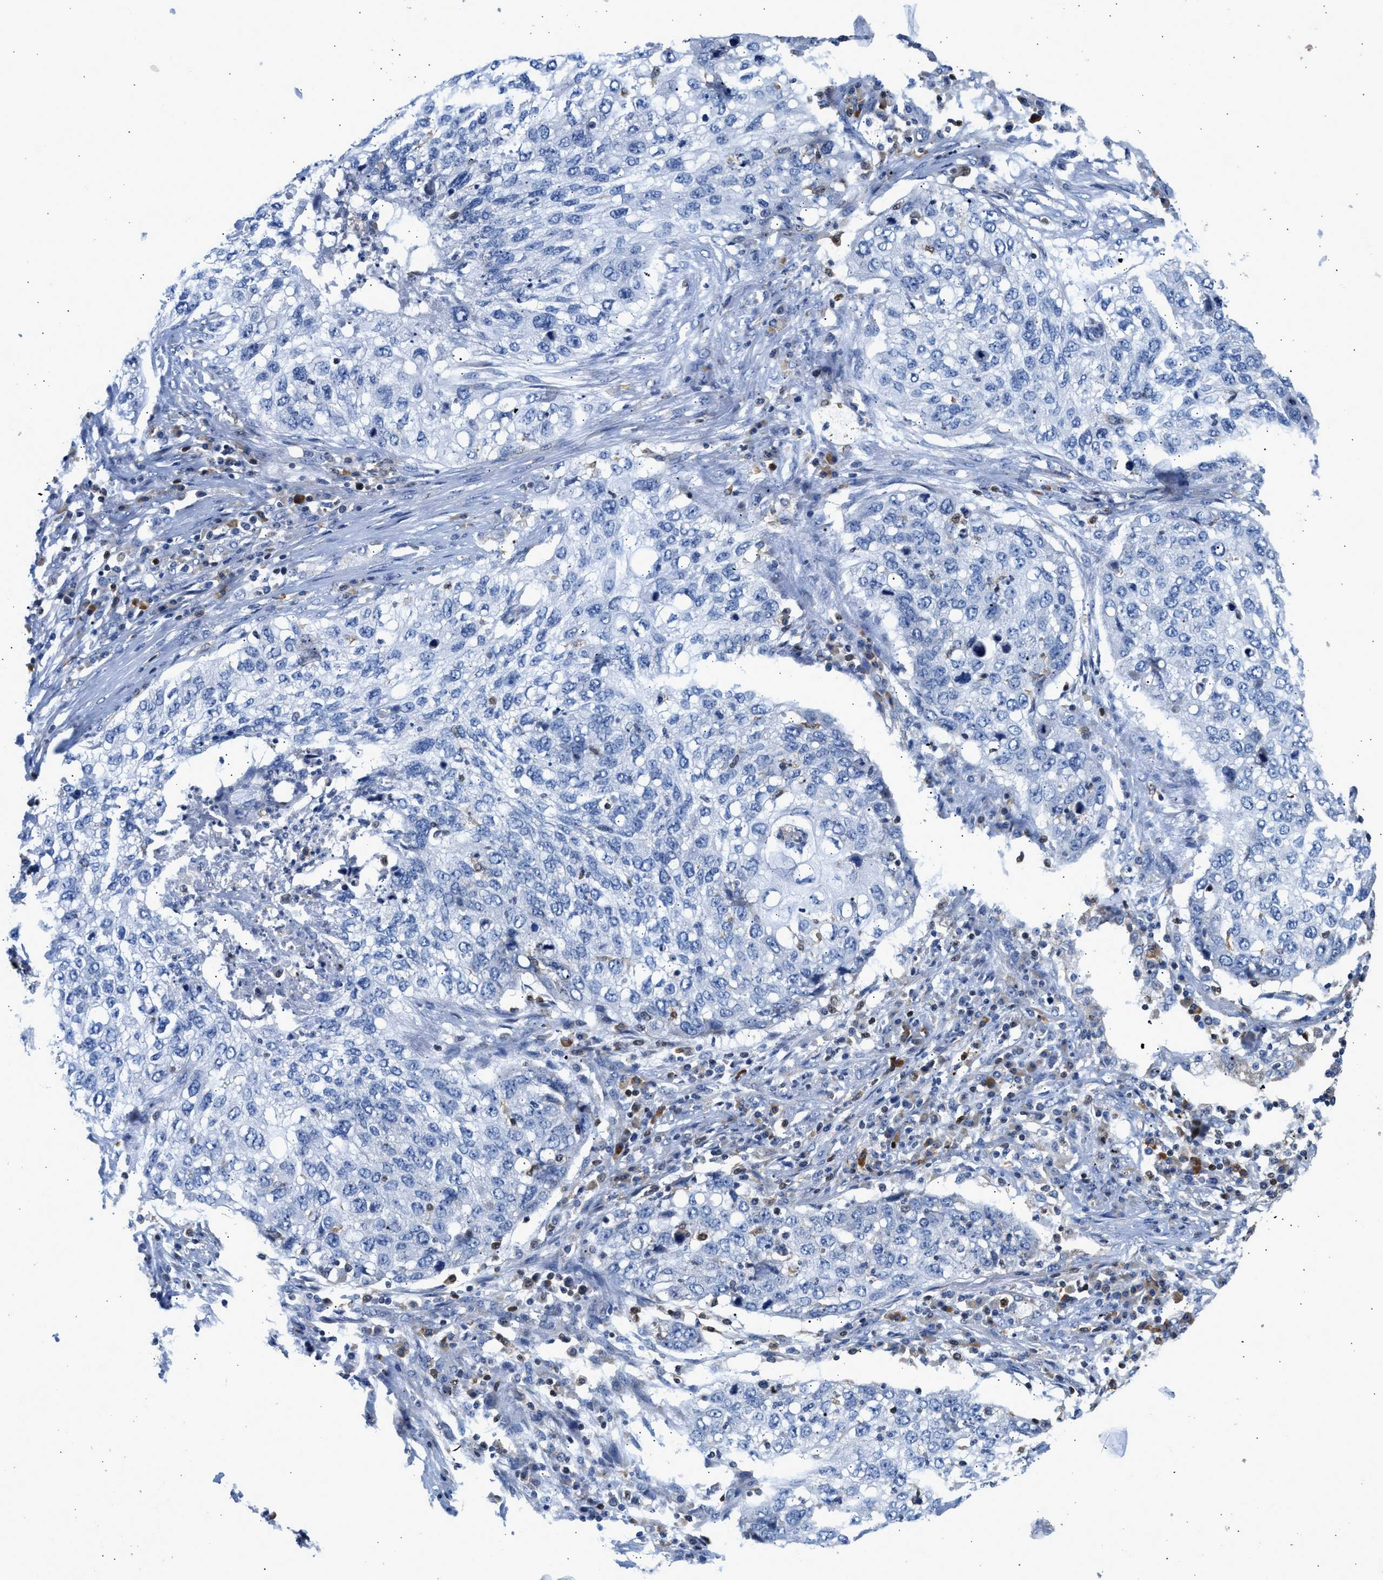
{"staining": {"intensity": "negative", "quantity": "none", "location": "none"}, "tissue": "lung cancer", "cell_type": "Tumor cells", "image_type": "cancer", "snomed": [{"axis": "morphology", "description": "Squamous cell carcinoma, NOS"}, {"axis": "topography", "description": "Lung"}], "caption": "Tumor cells show no significant protein staining in lung squamous cell carcinoma.", "gene": "SLIT2", "patient": {"sex": "female", "age": 63}}